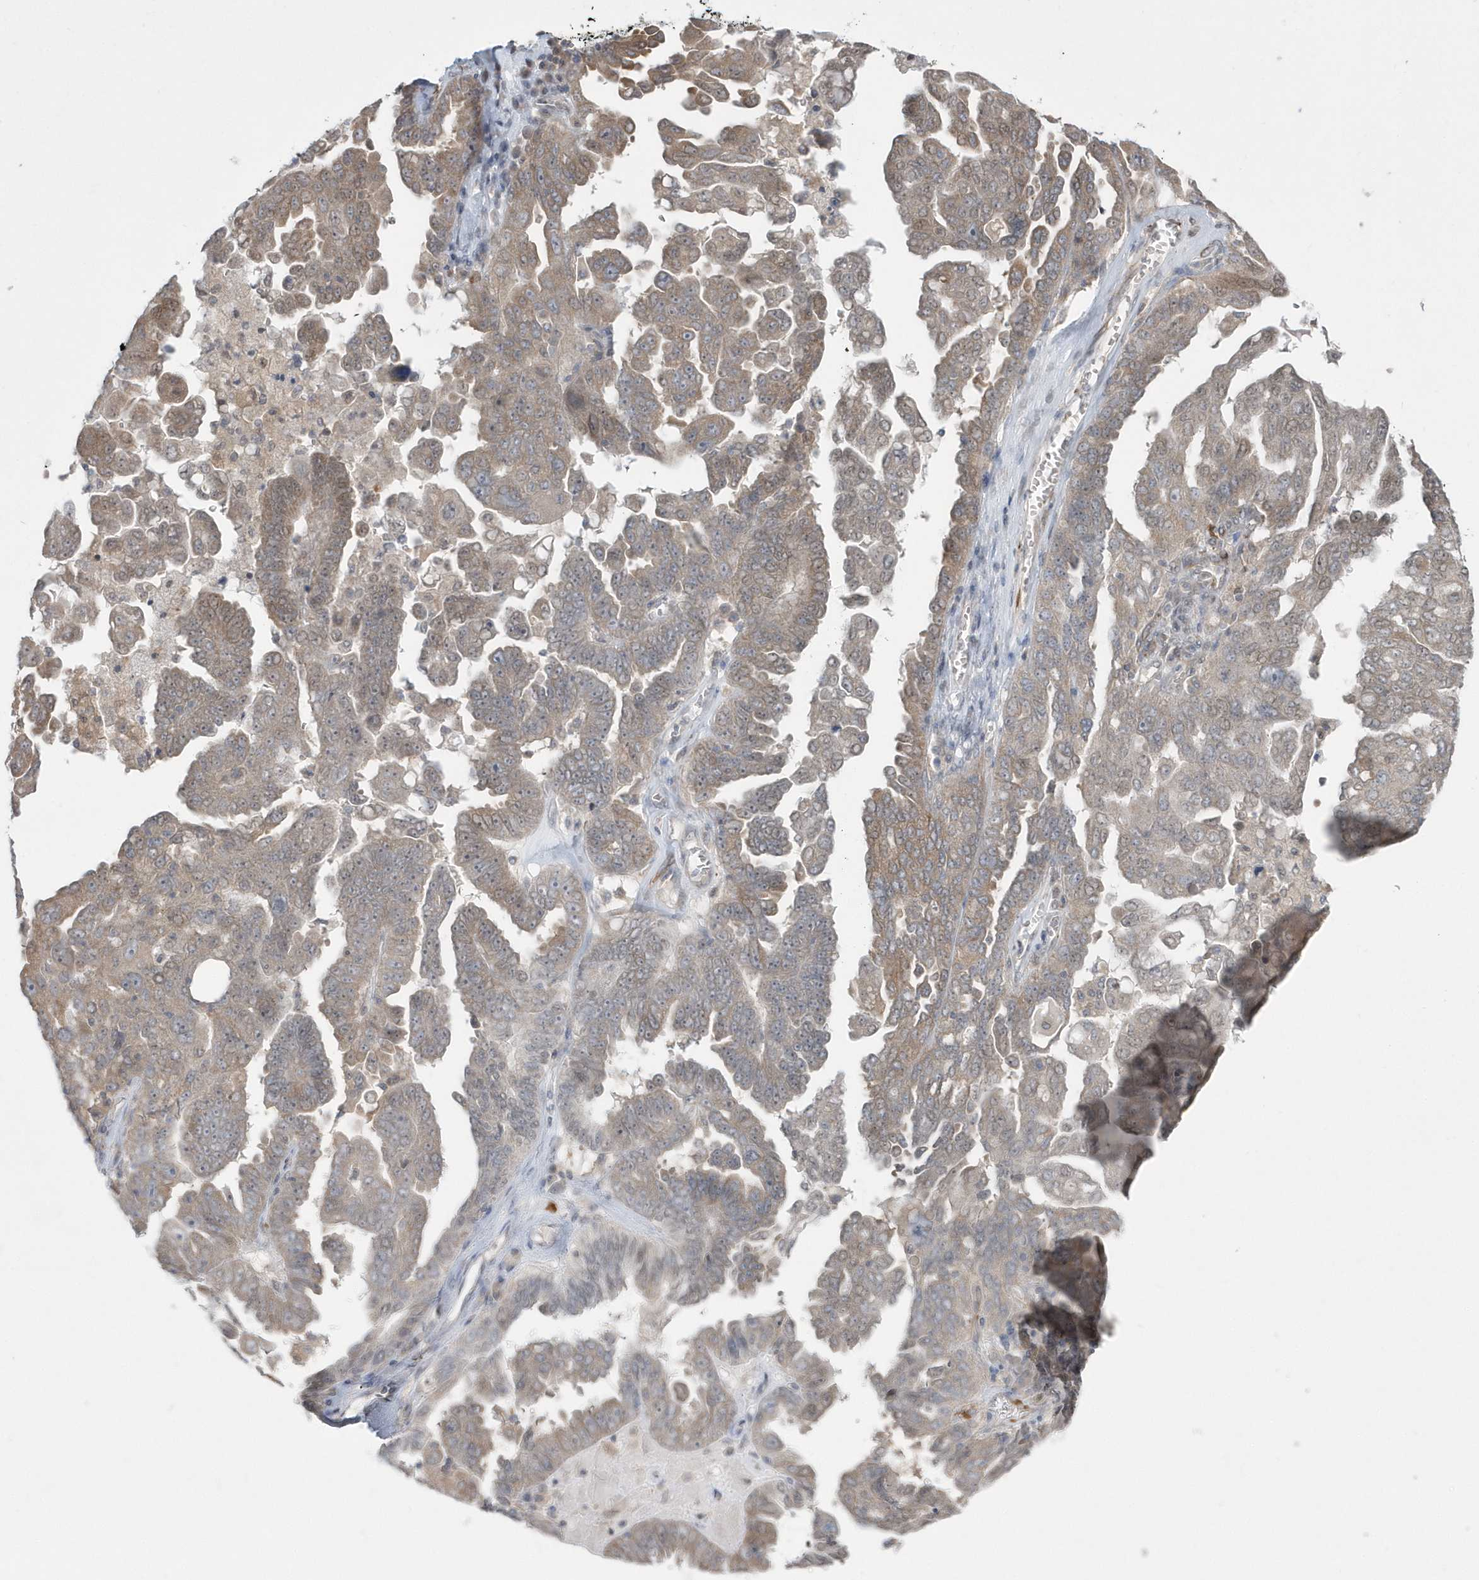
{"staining": {"intensity": "moderate", "quantity": ">75%", "location": "cytoplasmic/membranous"}, "tissue": "ovarian cancer", "cell_type": "Tumor cells", "image_type": "cancer", "snomed": [{"axis": "morphology", "description": "Carcinoma, endometroid"}, {"axis": "topography", "description": "Ovary"}], "caption": "The immunohistochemical stain labels moderate cytoplasmic/membranous positivity in tumor cells of ovarian cancer (endometroid carcinoma) tissue.", "gene": "DHX57", "patient": {"sex": "female", "age": 62}}